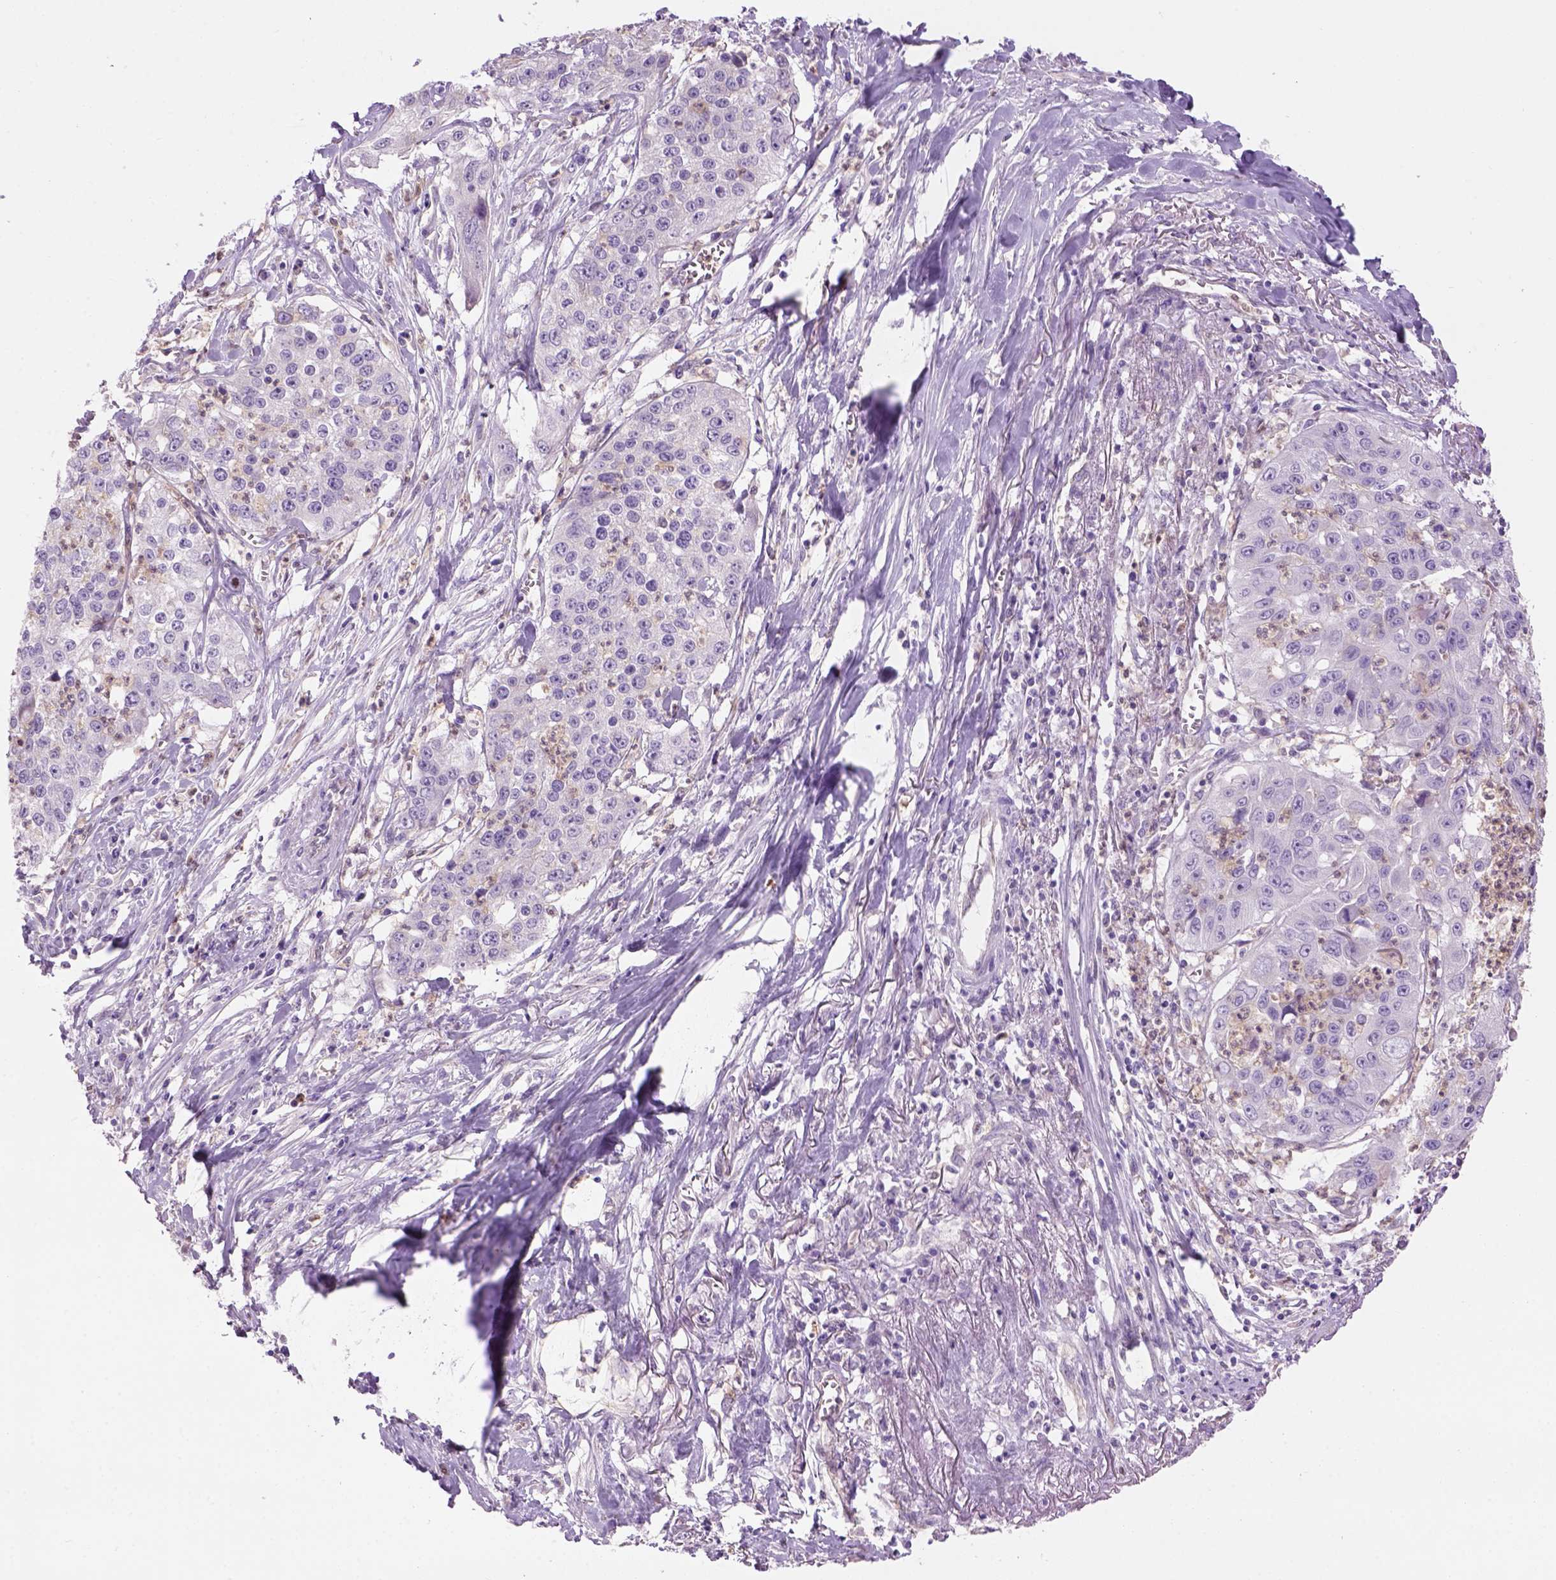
{"staining": {"intensity": "negative", "quantity": "none", "location": "none"}, "tissue": "lung cancer", "cell_type": "Tumor cells", "image_type": "cancer", "snomed": [{"axis": "morphology", "description": "Squamous cell carcinoma, NOS"}, {"axis": "morphology", "description": "Squamous cell carcinoma, metastatic, NOS"}, {"axis": "topography", "description": "Lung"}, {"axis": "topography", "description": "Pleura, NOS"}], "caption": "The IHC micrograph has no significant staining in tumor cells of lung metastatic squamous cell carcinoma tissue.", "gene": "CD84", "patient": {"sex": "male", "age": 72}}